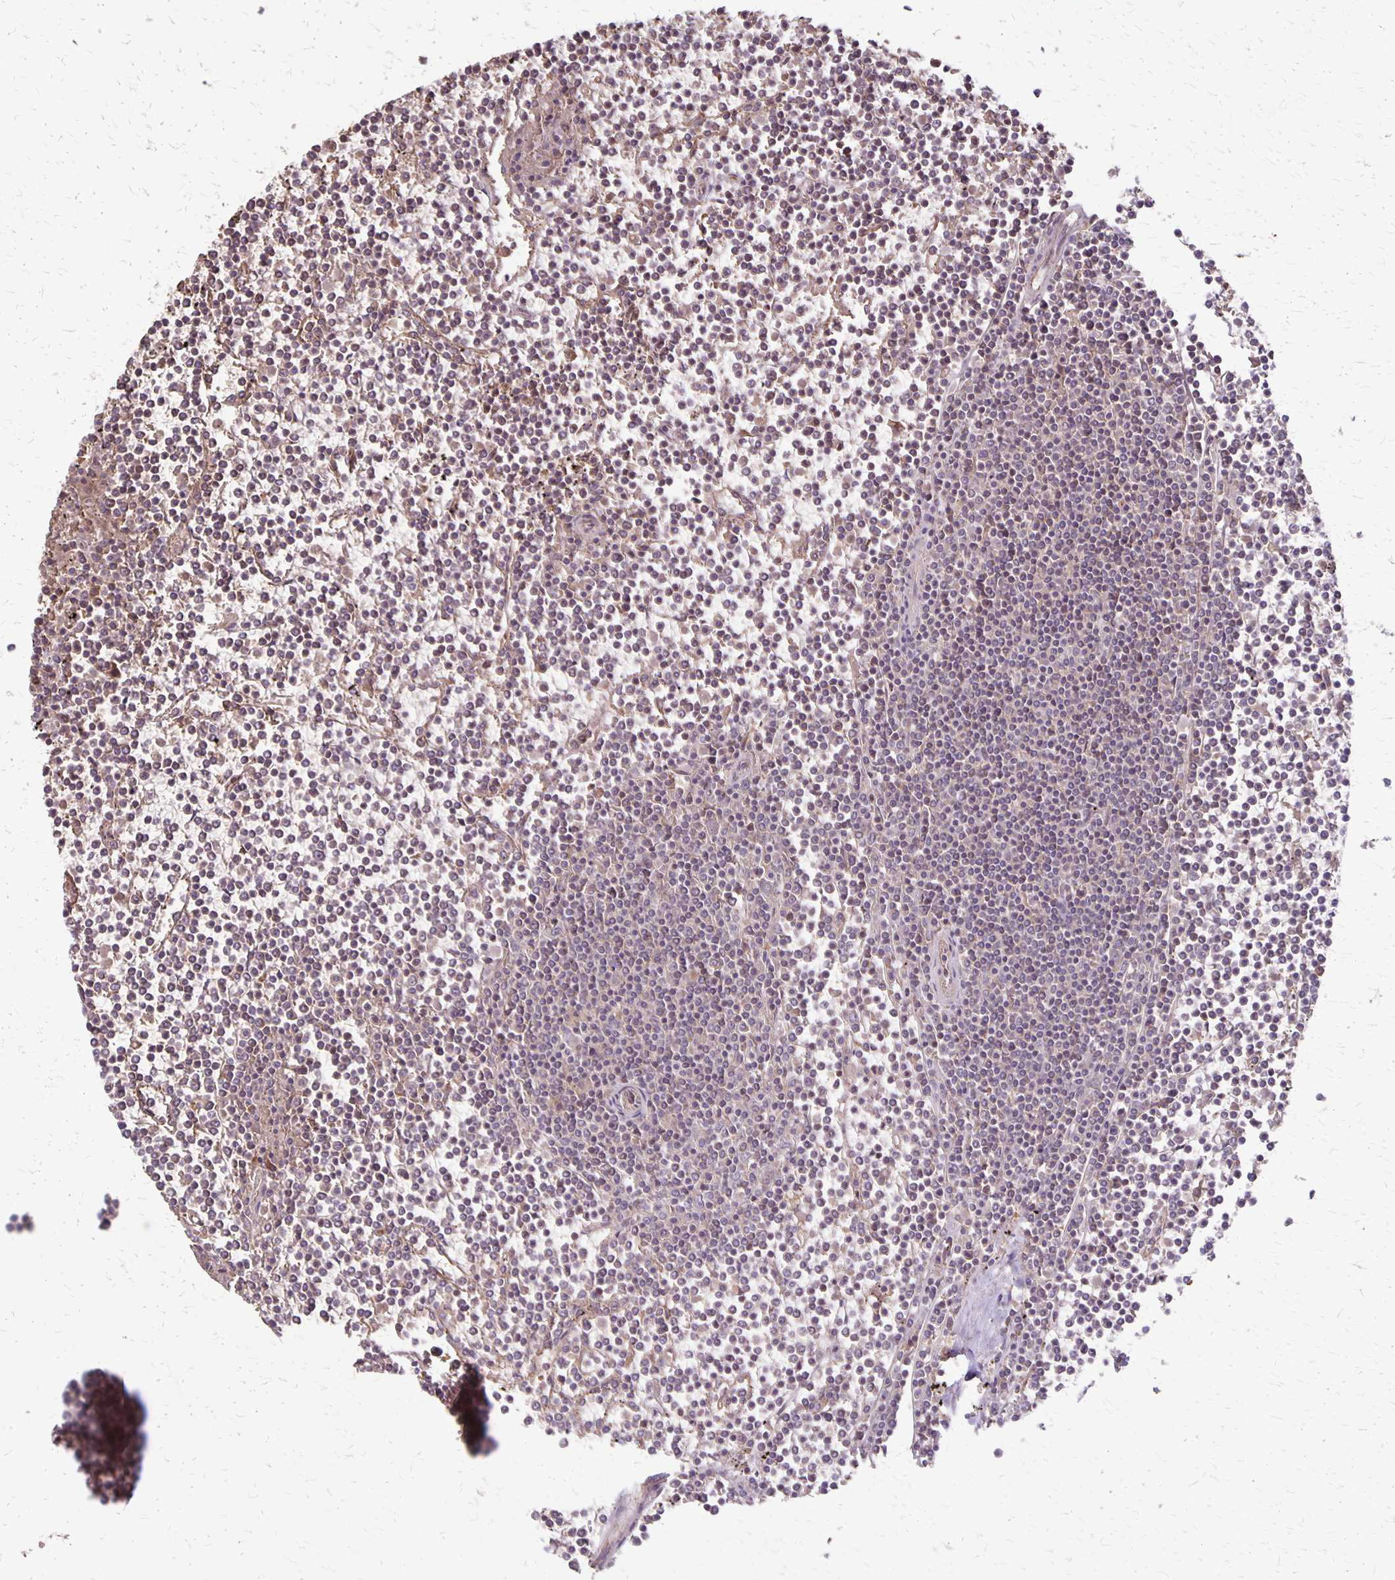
{"staining": {"intensity": "negative", "quantity": "none", "location": "none"}, "tissue": "lymphoma", "cell_type": "Tumor cells", "image_type": "cancer", "snomed": [{"axis": "morphology", "description": "Malignant lymphoma, non-Hodgkin's type, Low grade"}, {"axis": "topography", "description": "Spleen"}], "caption": "The micrograph shows no significant positivity in tumor cells of lymphoma. (Brightfield microscopy of DAB IHC at high magnification).", "gene": "PROM2", "patient": {"sex": "female", "age": 19}}